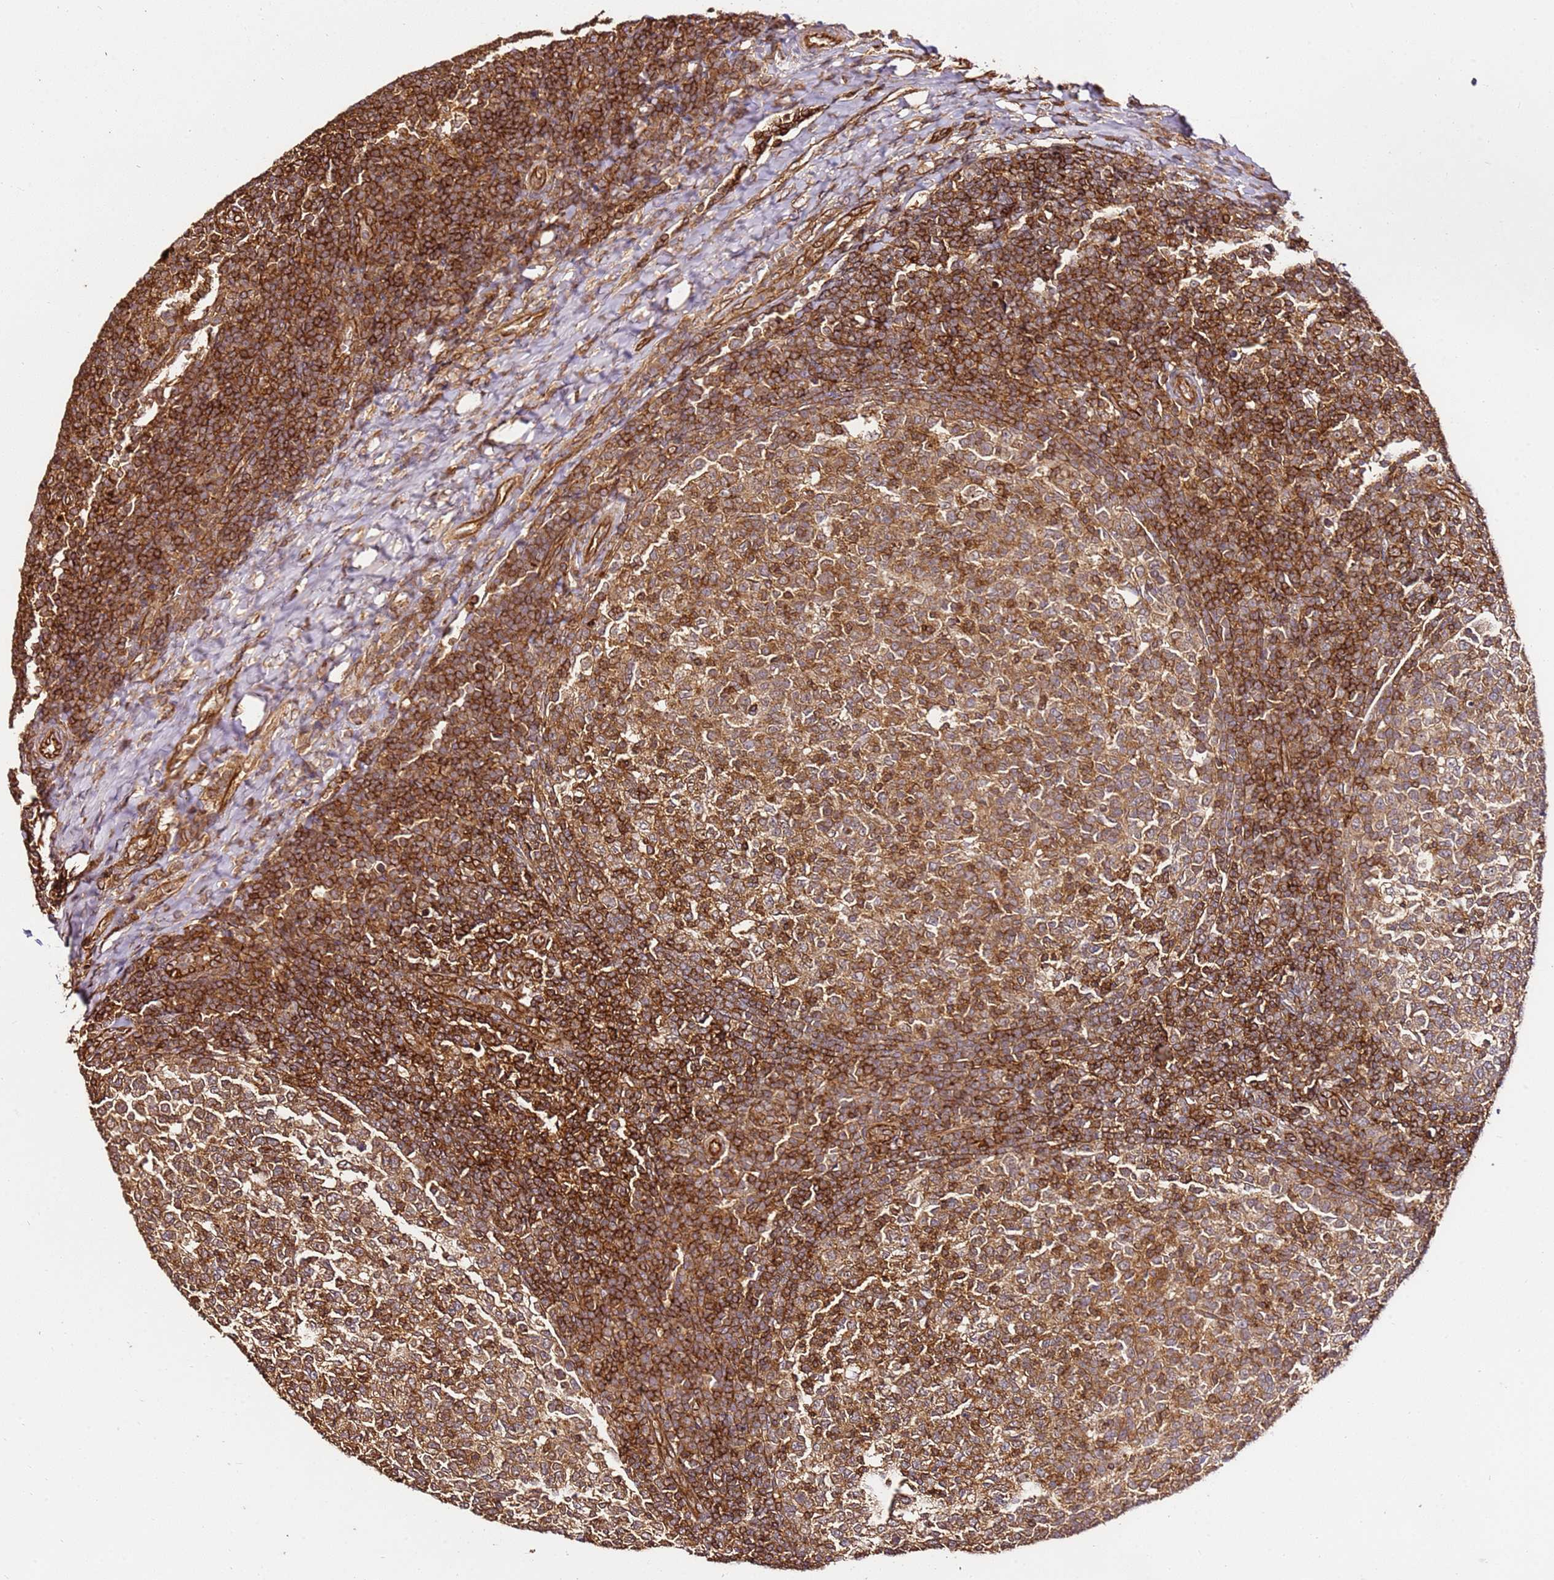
{"staining": {"intensity": "strong", "quantity": ">75%", "location": "cytoplasmic/membranous"}, "tissue": "tonsil", "cell_type": "Germinal center cells", "image_type": "normal", "snomed": [{"axis": "morphology", "description": "Normal tissue, NOS"}, {"axis": "topography", "description": "Tonsil"}], "caption": "About >75% of germinal center cells in benign human tonsil display strong cytoplasmic/membranous protein positivity as visualized by brown immunohistochemical staining.", "gene": "KATNAL2", "patient": {"sex": "female", "age": 19}}